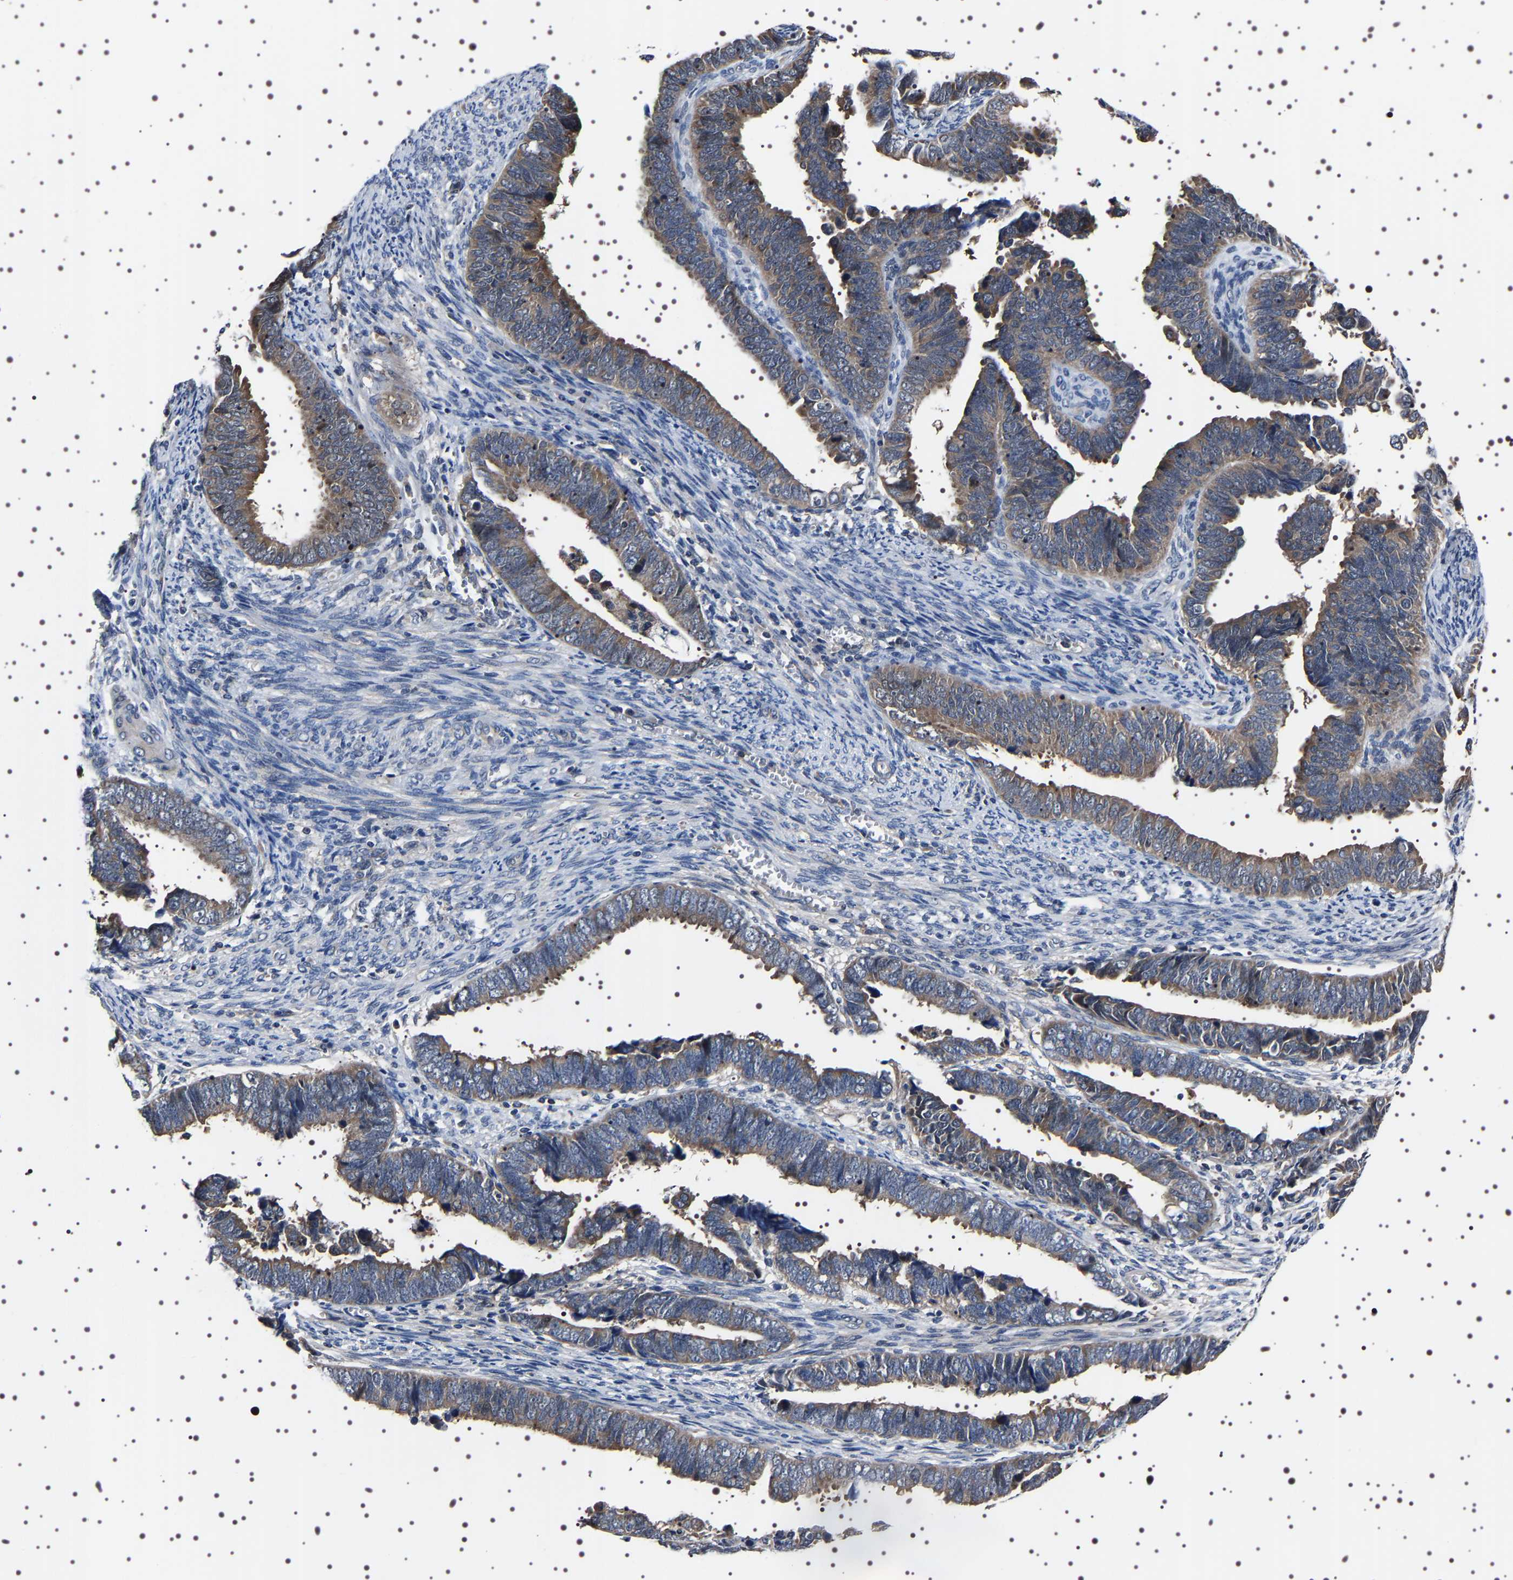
{"staining": {"intensity": "moderate", "quantity": ">75%", "location": "cytoplasmic/membranous"}, "tissue": "endometrial cancer", "cell_type": "Tumor cells", "image_type": "cancer", "snomed": [{"axis": "morphology", "description": "Adenocarcinoma, NOS"}, {"axis": "topography", "description": "Endometrium"}], "caption": "A brown stain labels moderate cytoplasmic/membranous expression of a protein in human endometrial cancer (adenocarcinoma) tumor cells.", "gene": "TARBP1", "patient": {"sex": "female", "age": 75}}